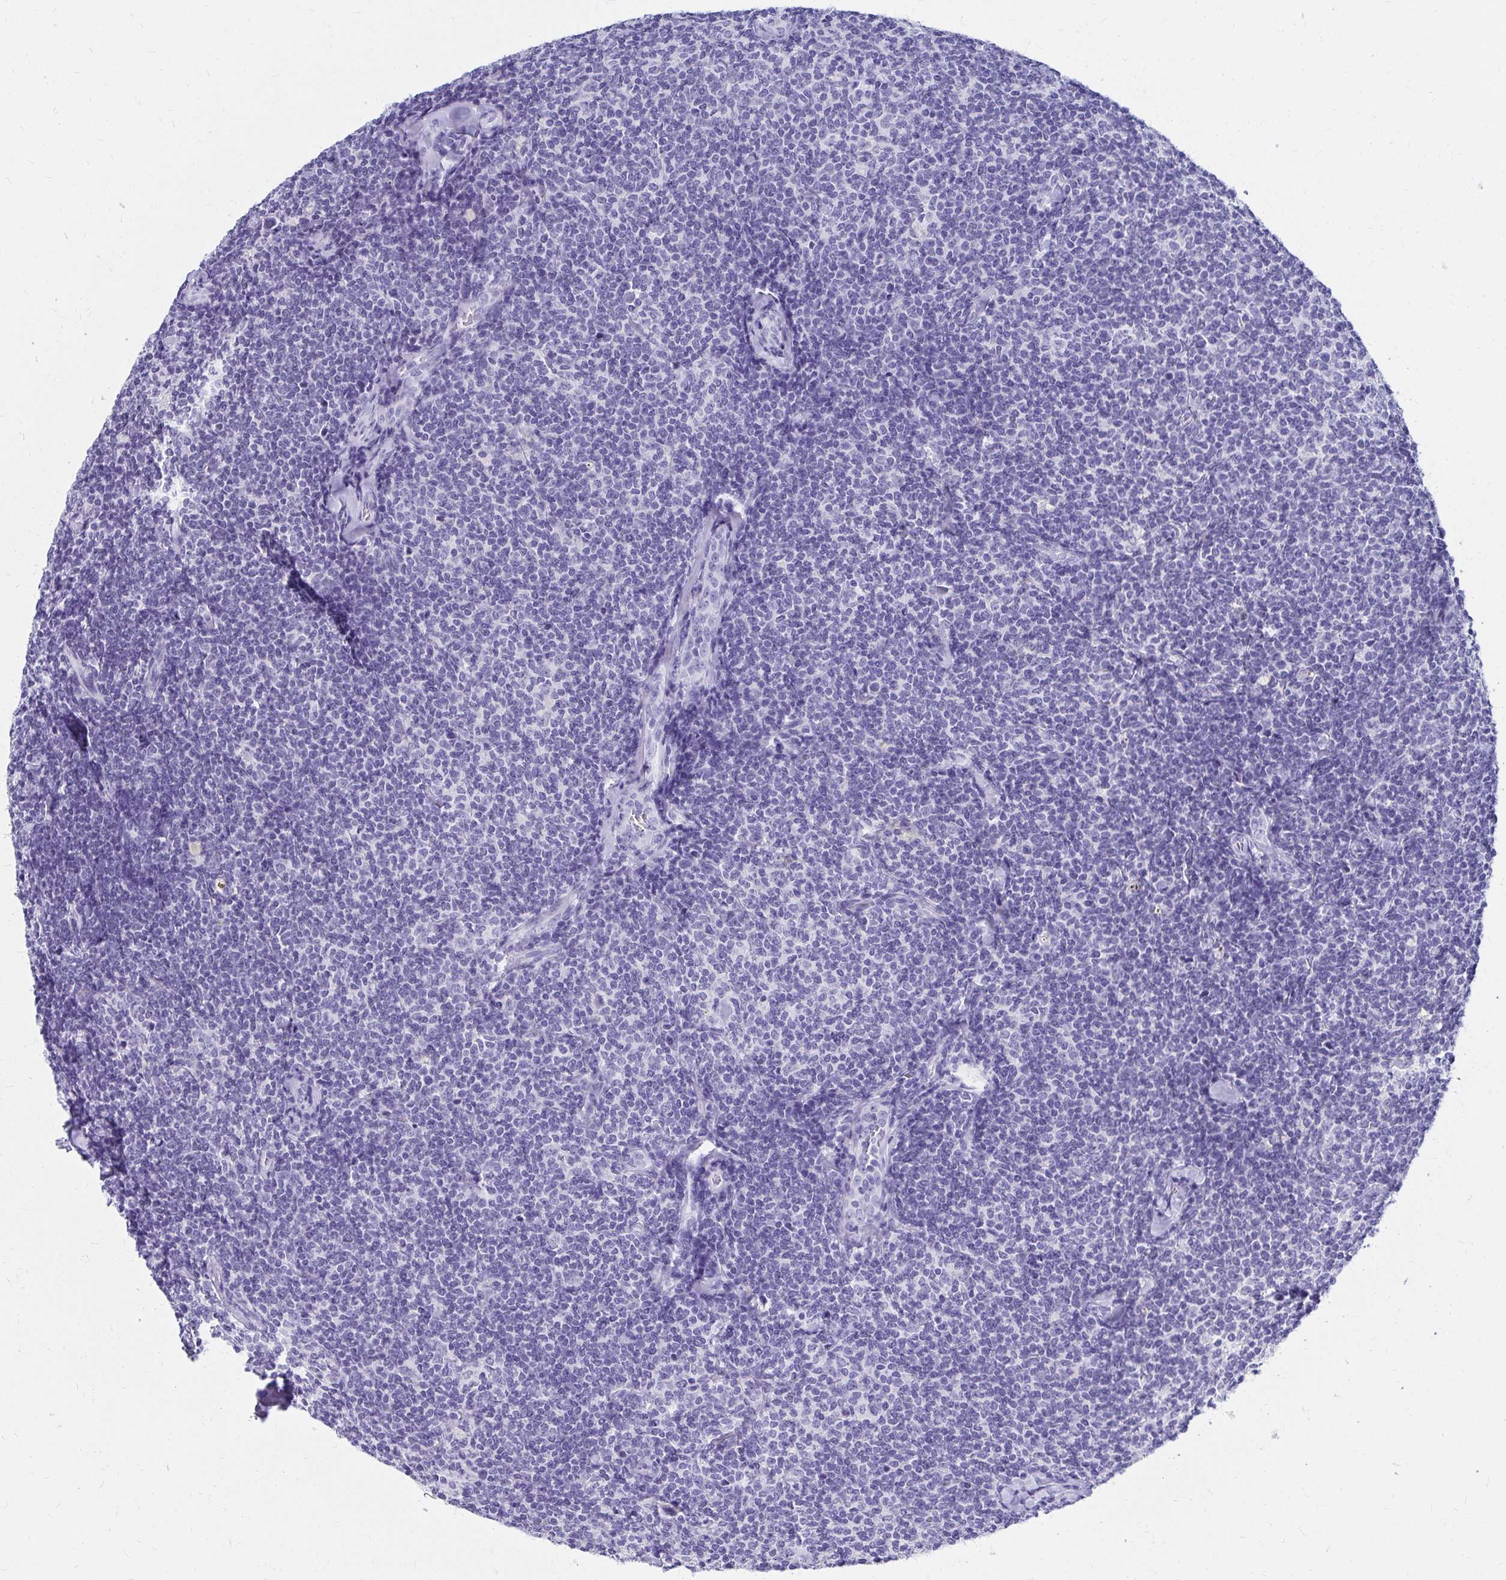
{"staining": {"intensity": "negative", "quantity": "none", "location": "none"}, "tissue": "lymphoma", "cell_type": "Tumor cells", "image_type": "cancer", "snomed": [{"axis": "morphology", "description": "Malignant lymphoma, non-Hodgkin's type, Low grade"}, {"axis": "topography", "description": "Lymph node"}], "caption": "Immunohistochemistry (IHC) of human lymphoma exhibits no expression in tumor cells.", "gene": "DPEP3", "patient": {"sex": "female", "age": 56}}